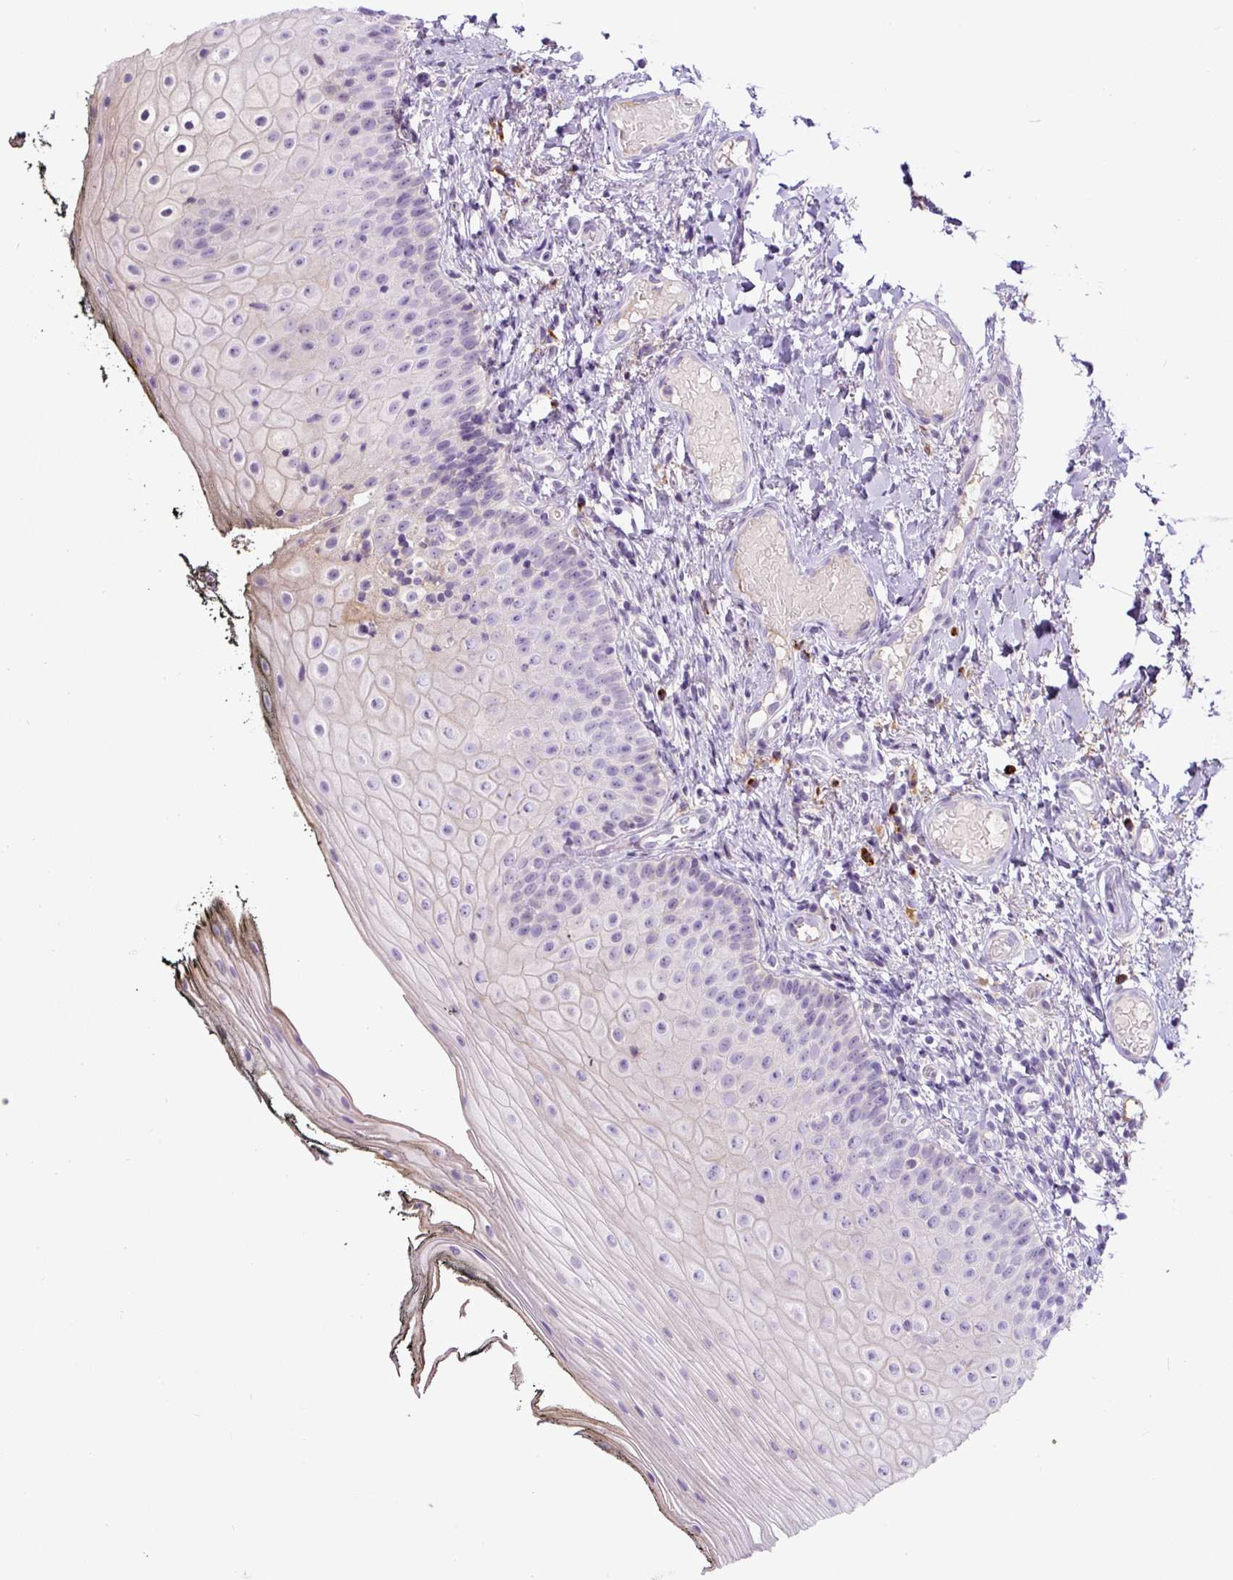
{"staining": {"intensity": "negative", "quantity": "none", "location": "none"}, "tissue": "oral mucosa", "cell_type": "Squamous epithelial cells", "image_type": "normal", "snomed": [{"axis": "morphology", "description": "Normal tissue, NOS"}, {"axis": "topography", "description": "Oral tissue"}], "caption": "Micrograph shows no protein positivity in squamous epithelial cells of benign oral mucosa.", "gene": "ZNF596", "patient": {"sex": "male", "age": 75}}